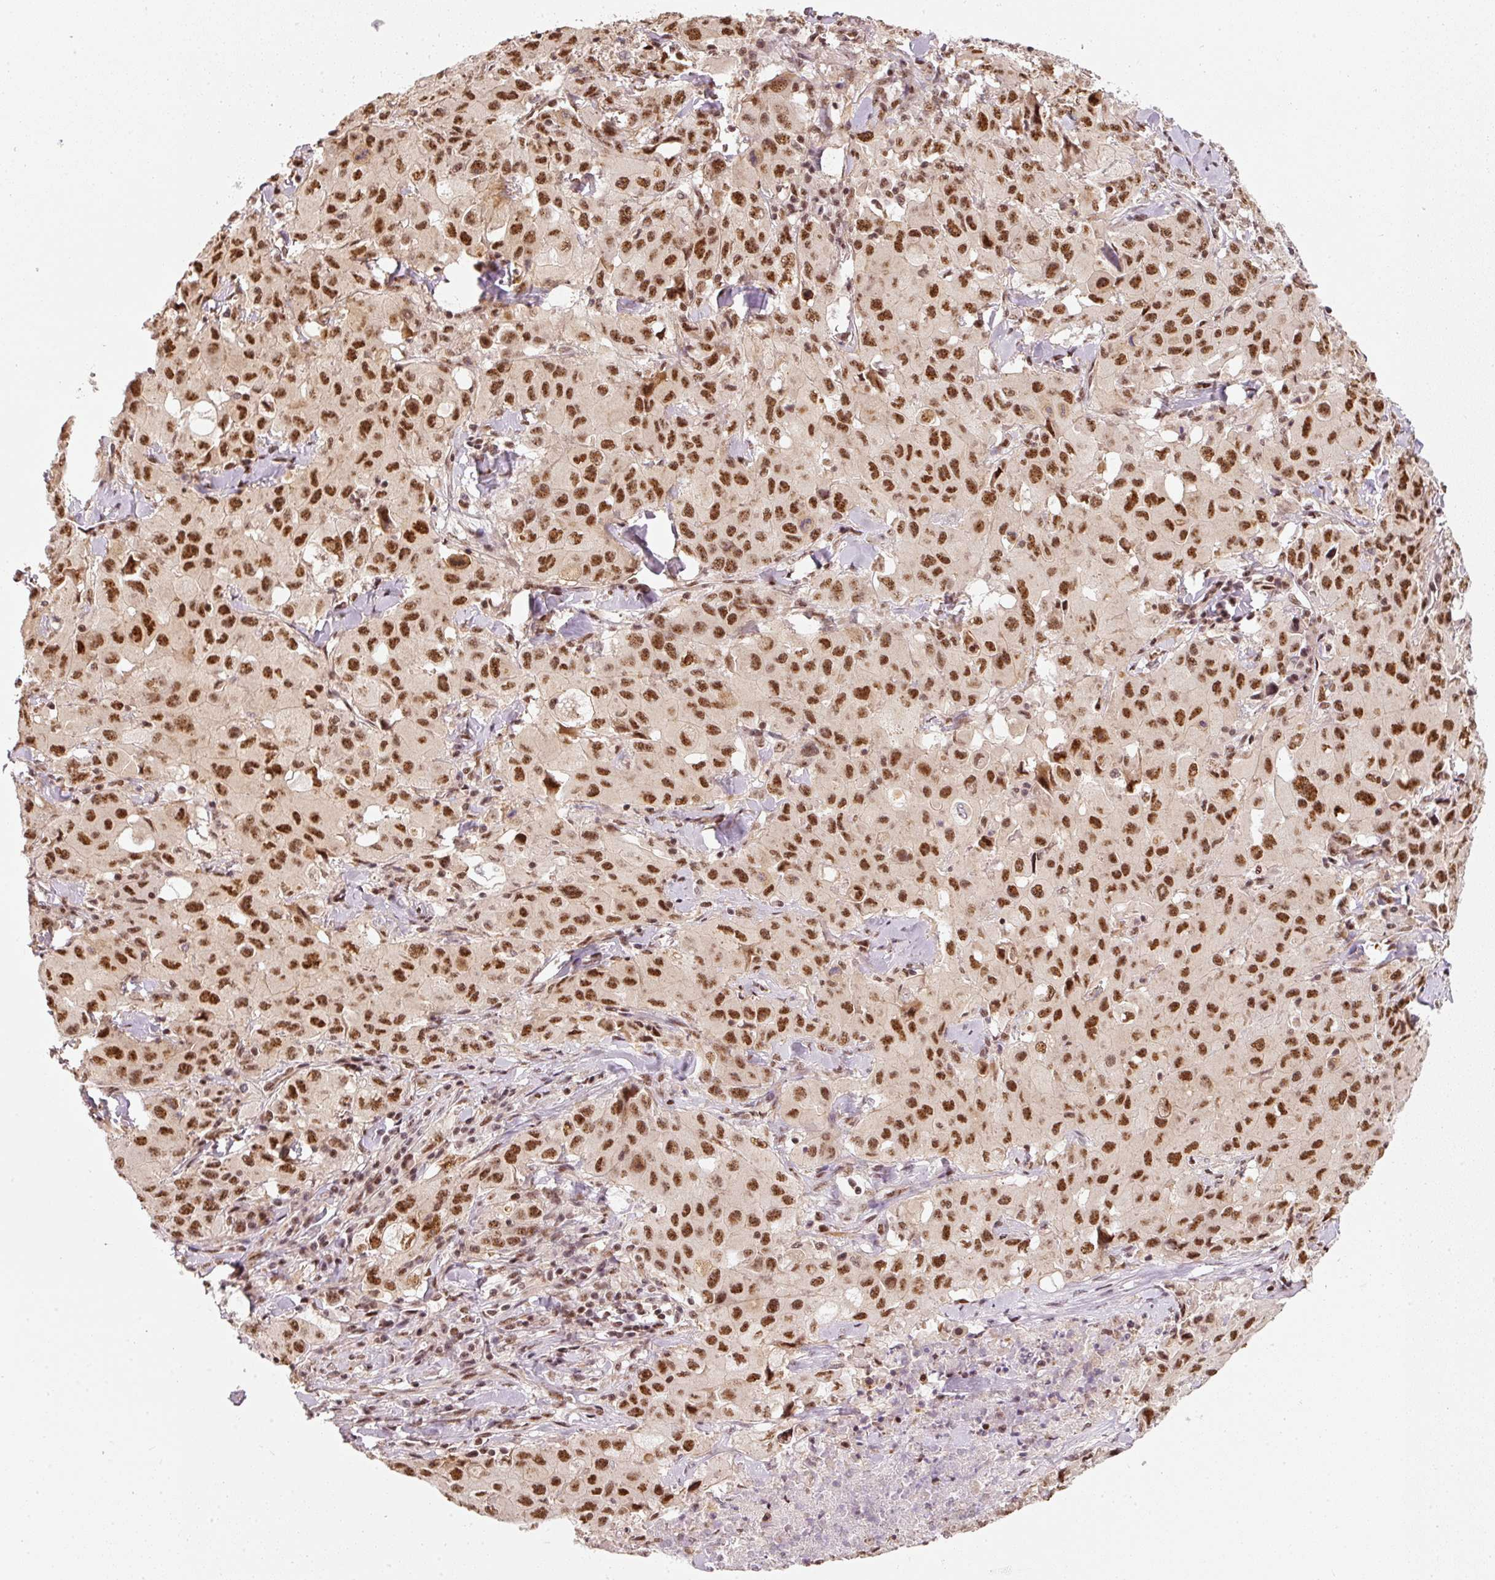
{"staining": {"intensity": "strong", "quantity": ">75%", "location": "nuclear"}, "tissue": "lung cancer", "cell_type": "Tumor cells", "image_type": "cancer", "snomed": [{"axis": "morphology", "description": "Squamous cell carcinoma, NOS"}, {"axis": "topography", "description": "Lung"}], "caption": "About >75% of tumor cells in human lung cancer (squamous cell carcinoma) reveal strong nuclear protein expression as visualized by brown immunohistochemical staining.", "gene": "THOC6", "patient": {"sex": "male", "age": 63}}